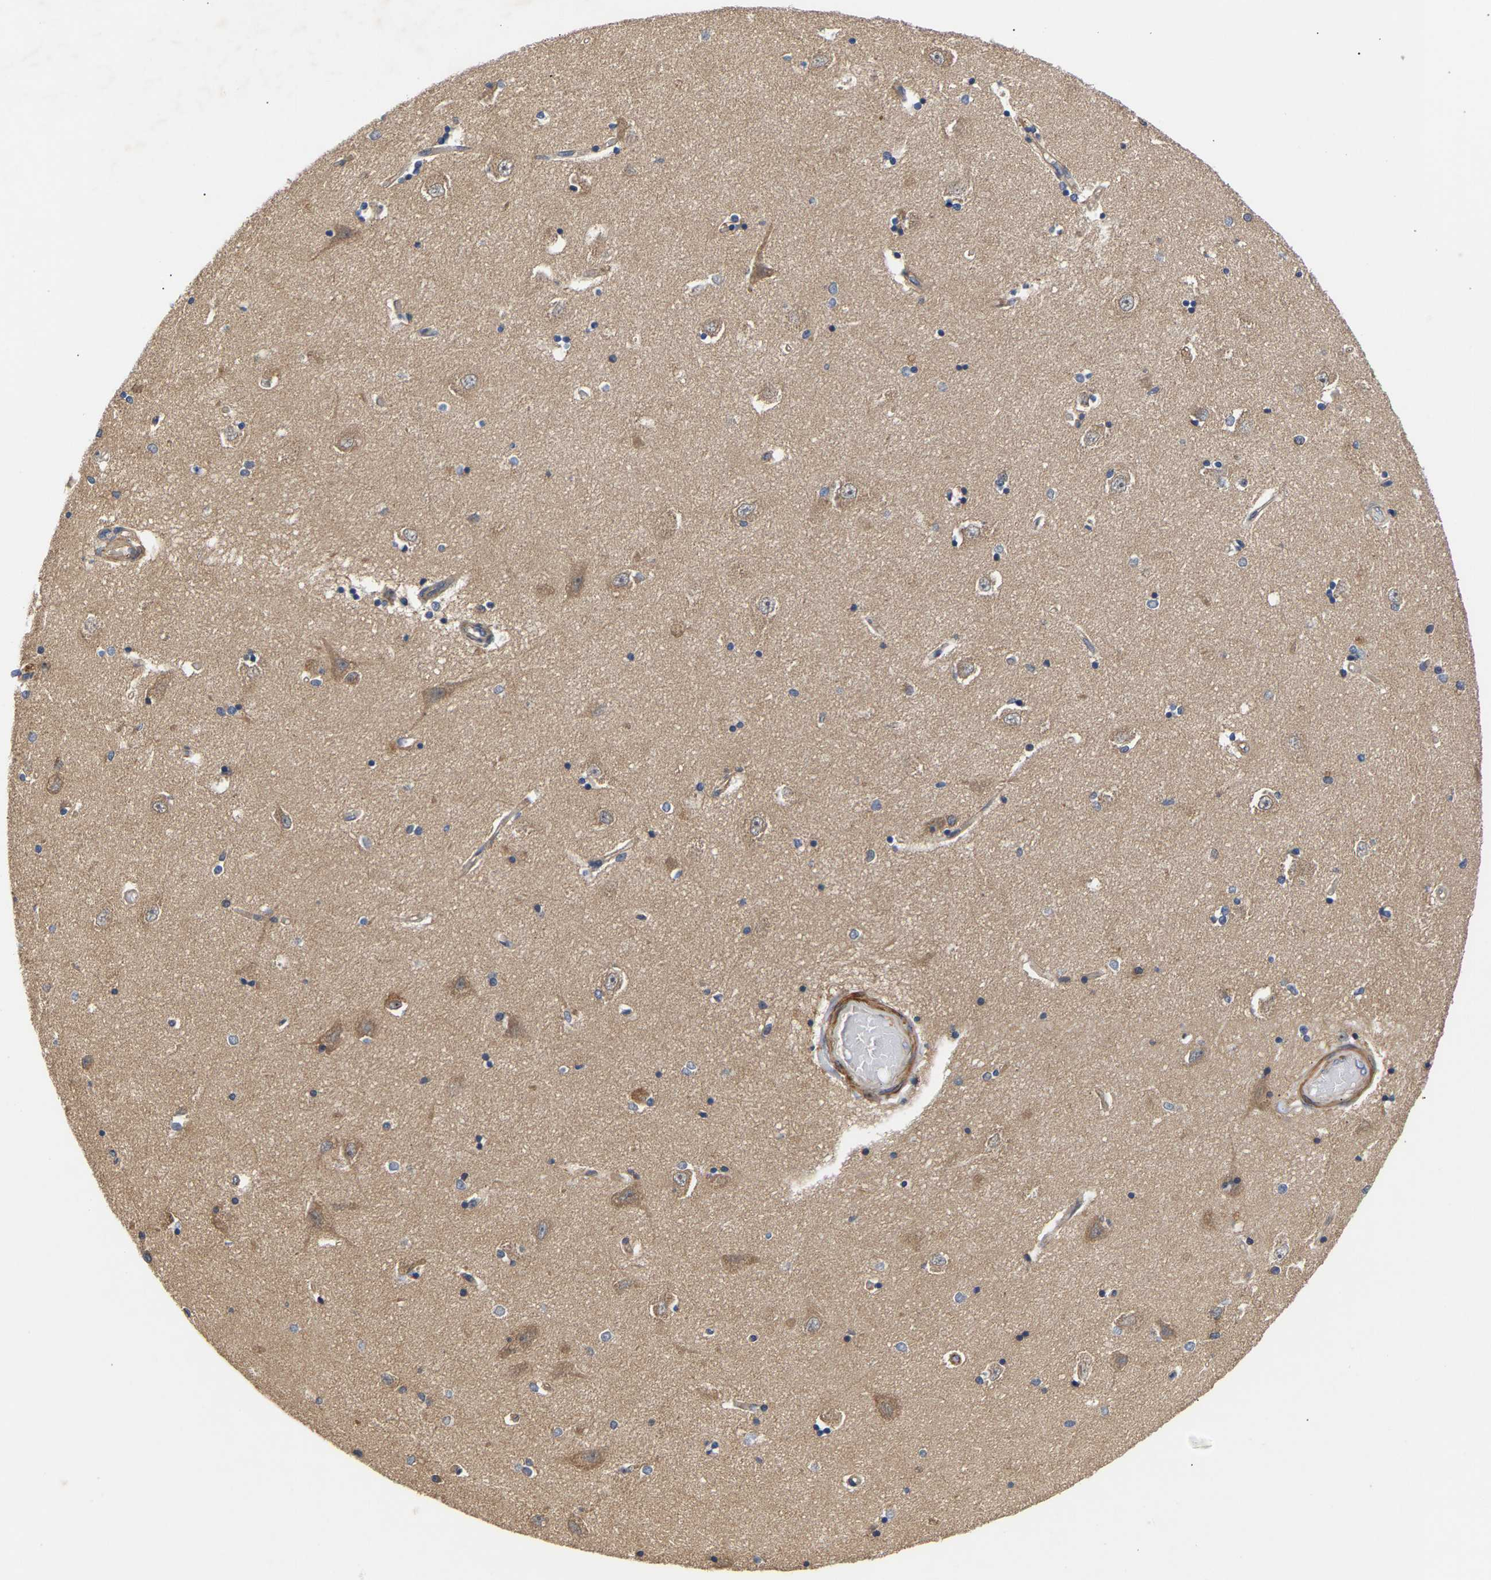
{"staining": {"intensity": "moderate", "quantity": "<25%", "location": "cytoplasmic/membranous"}, "tissue": "hippocampus", "cell_type": "Glial cells", "image_type": "normal", "snomed": [{"axis": "morphology", "description": "Normal tissue, NOS"}, {"axis": "topography", "description": "Hippocampus"}], "caption": "Hippocampus stained with a brown dye shows moderate cytoplasmic/membranous positive positivity in approximately <25% of glial cells.", "gene": "KASH5", "patient": {"sex": "male", "age": 45}}